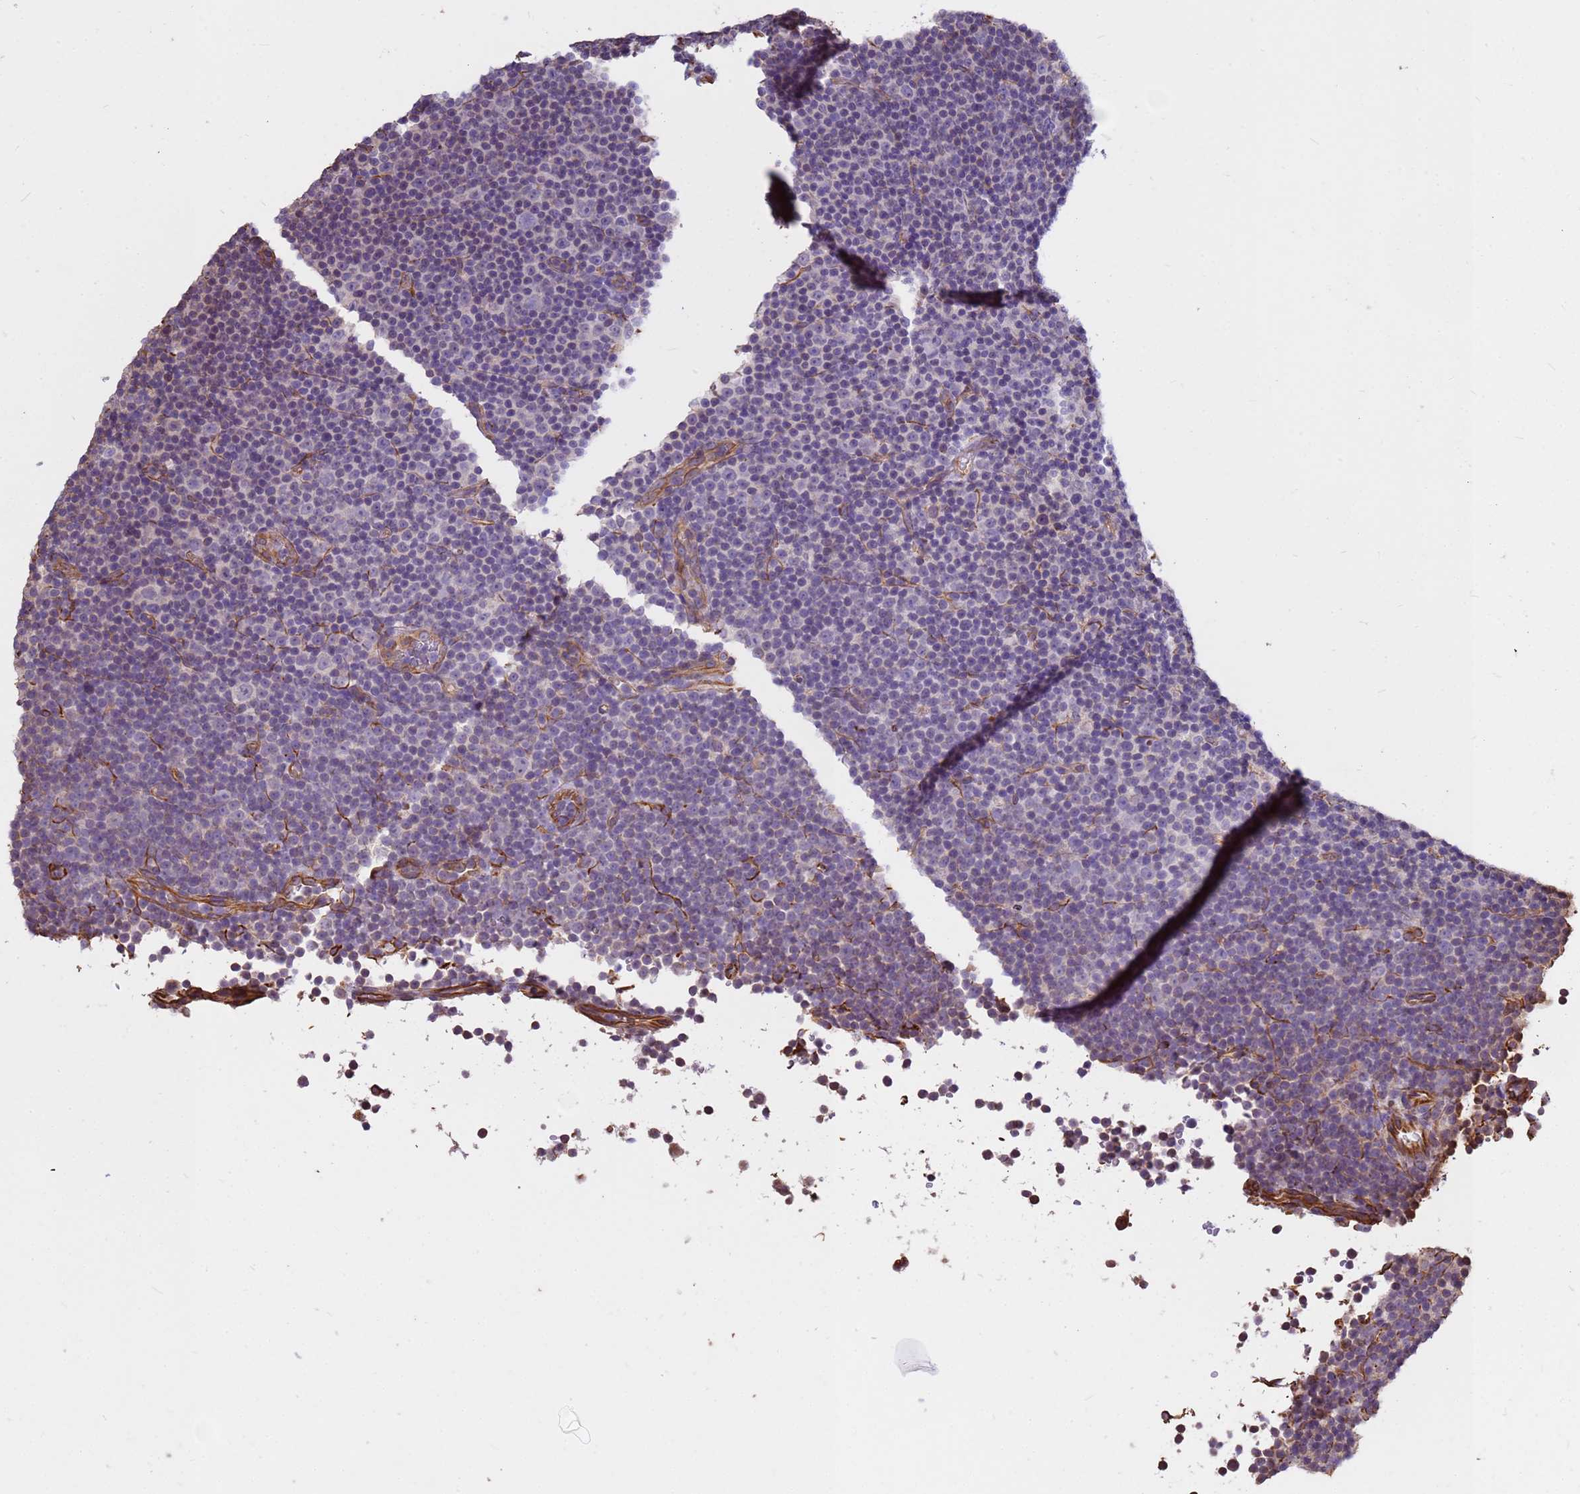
{"staining": {"intensity": "negative", "quantity": "none", "location": "none"}, "tissue": "lymphoma", "cell_type": "Tumor cells", "image_type": "cancer", "snomed": [{"axis": "morphology", "description": "Malignant lymphoma, non-Hodgkin's type, Low grade"}, {"axis": "topography", "description": "Lymph node"}], "caption": "Immunohistochemical staining of lymphoma exhibits no significant positivity in tumor cells.", "gene": "TCEAL3", "patient": {"sex": "female", "age": 67}}